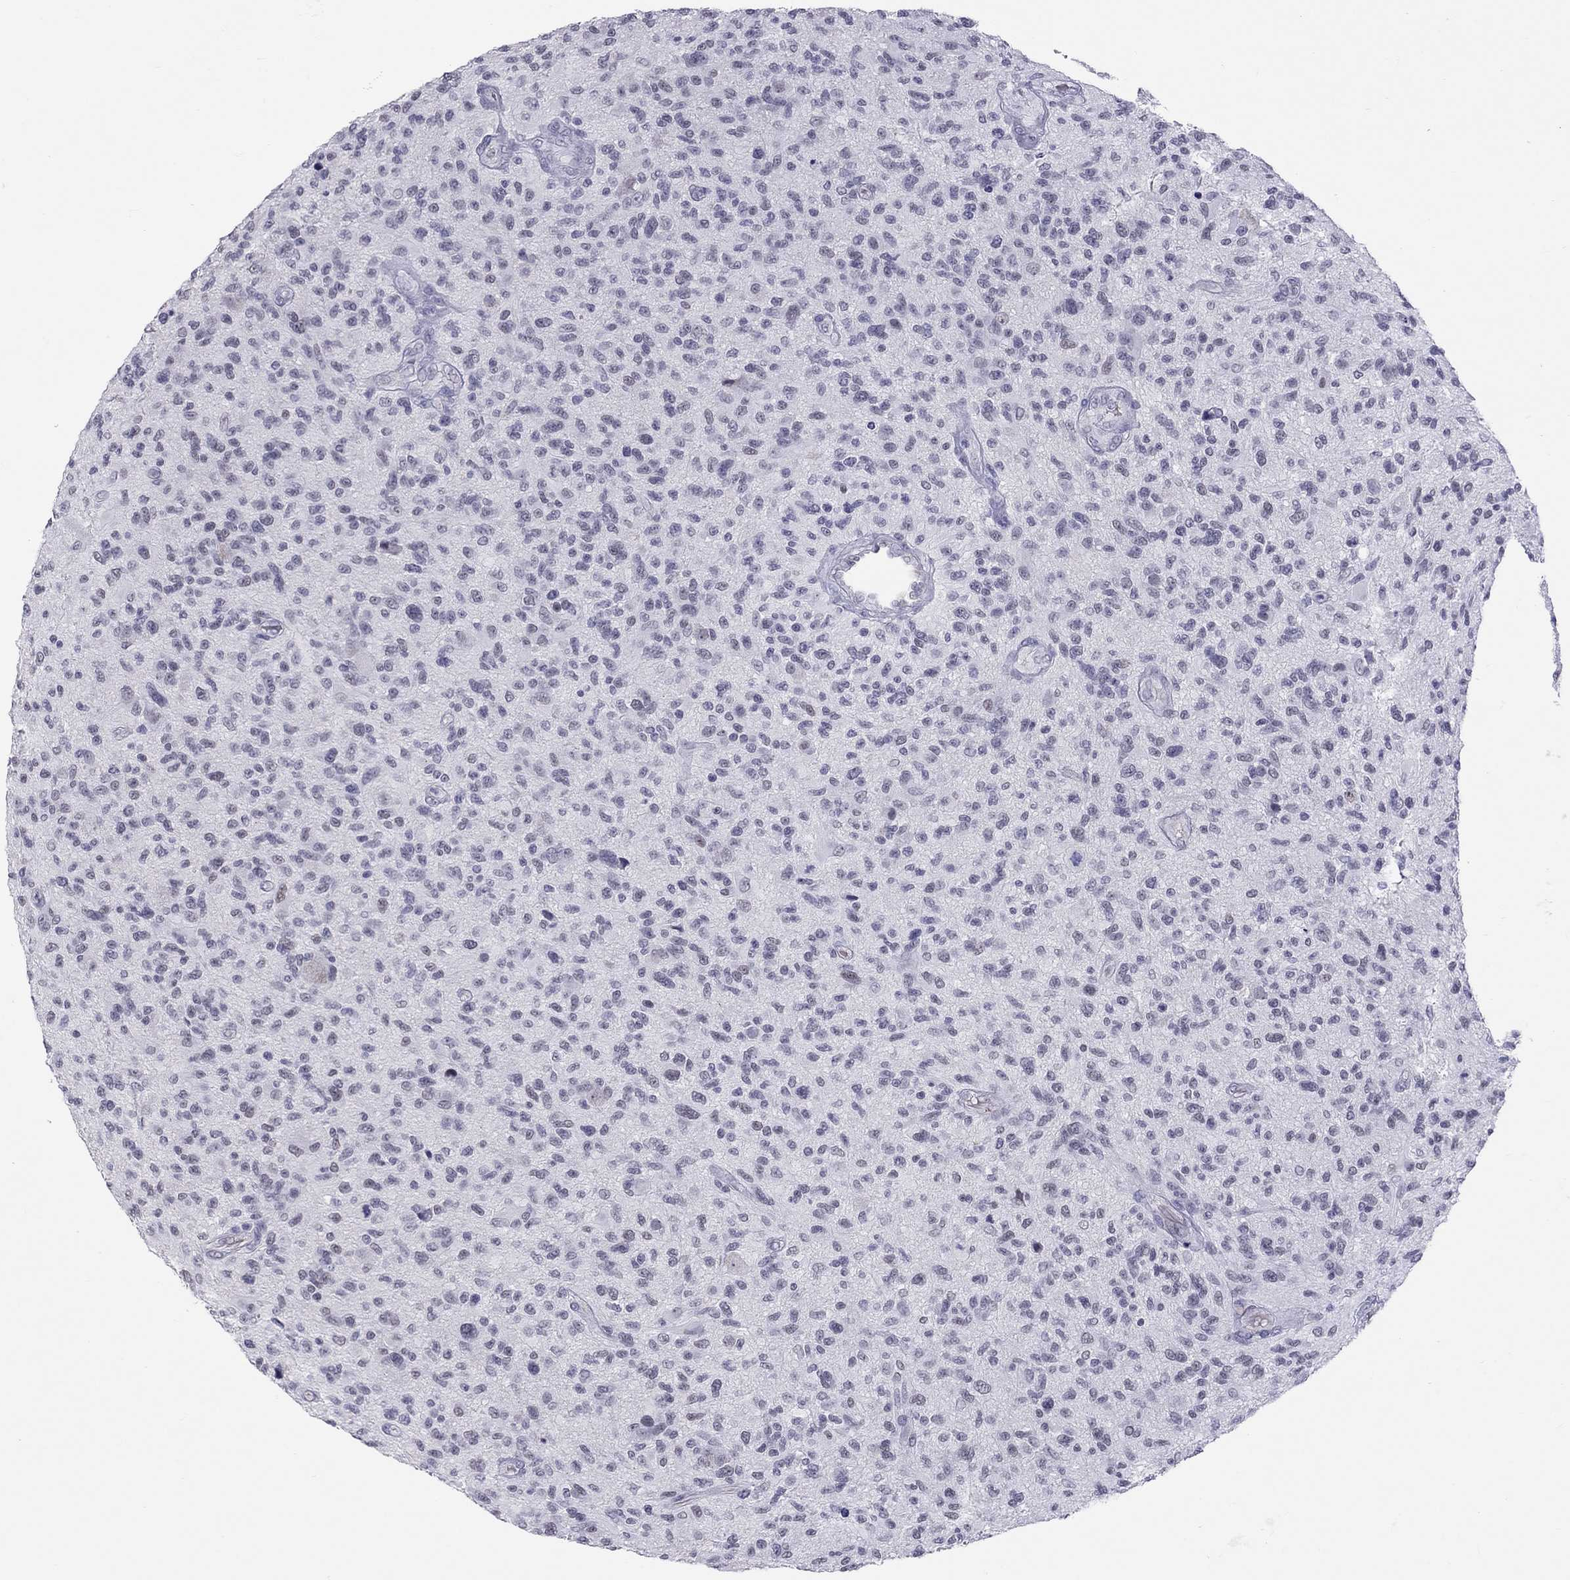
{"staining": {"intensity": "negative", "quantity": "none", "location": "none"}, "tissue": "glioma", "cell_type": "Tumor cells", "image_type": "cancer", "snomed": [{"axis": "morphology", "description": "Glioma, malignant, High grade"}, {"axis": "topography", "description": "Brain"}], "caption": "An immunohistochemistry histopathology image of high-grade glioma (malignant) is shown. There is no staining in tumor cells of high-grade glioma (malignant).", "gene": "JHY", "patient": {"sex": "male", "age": 47}}